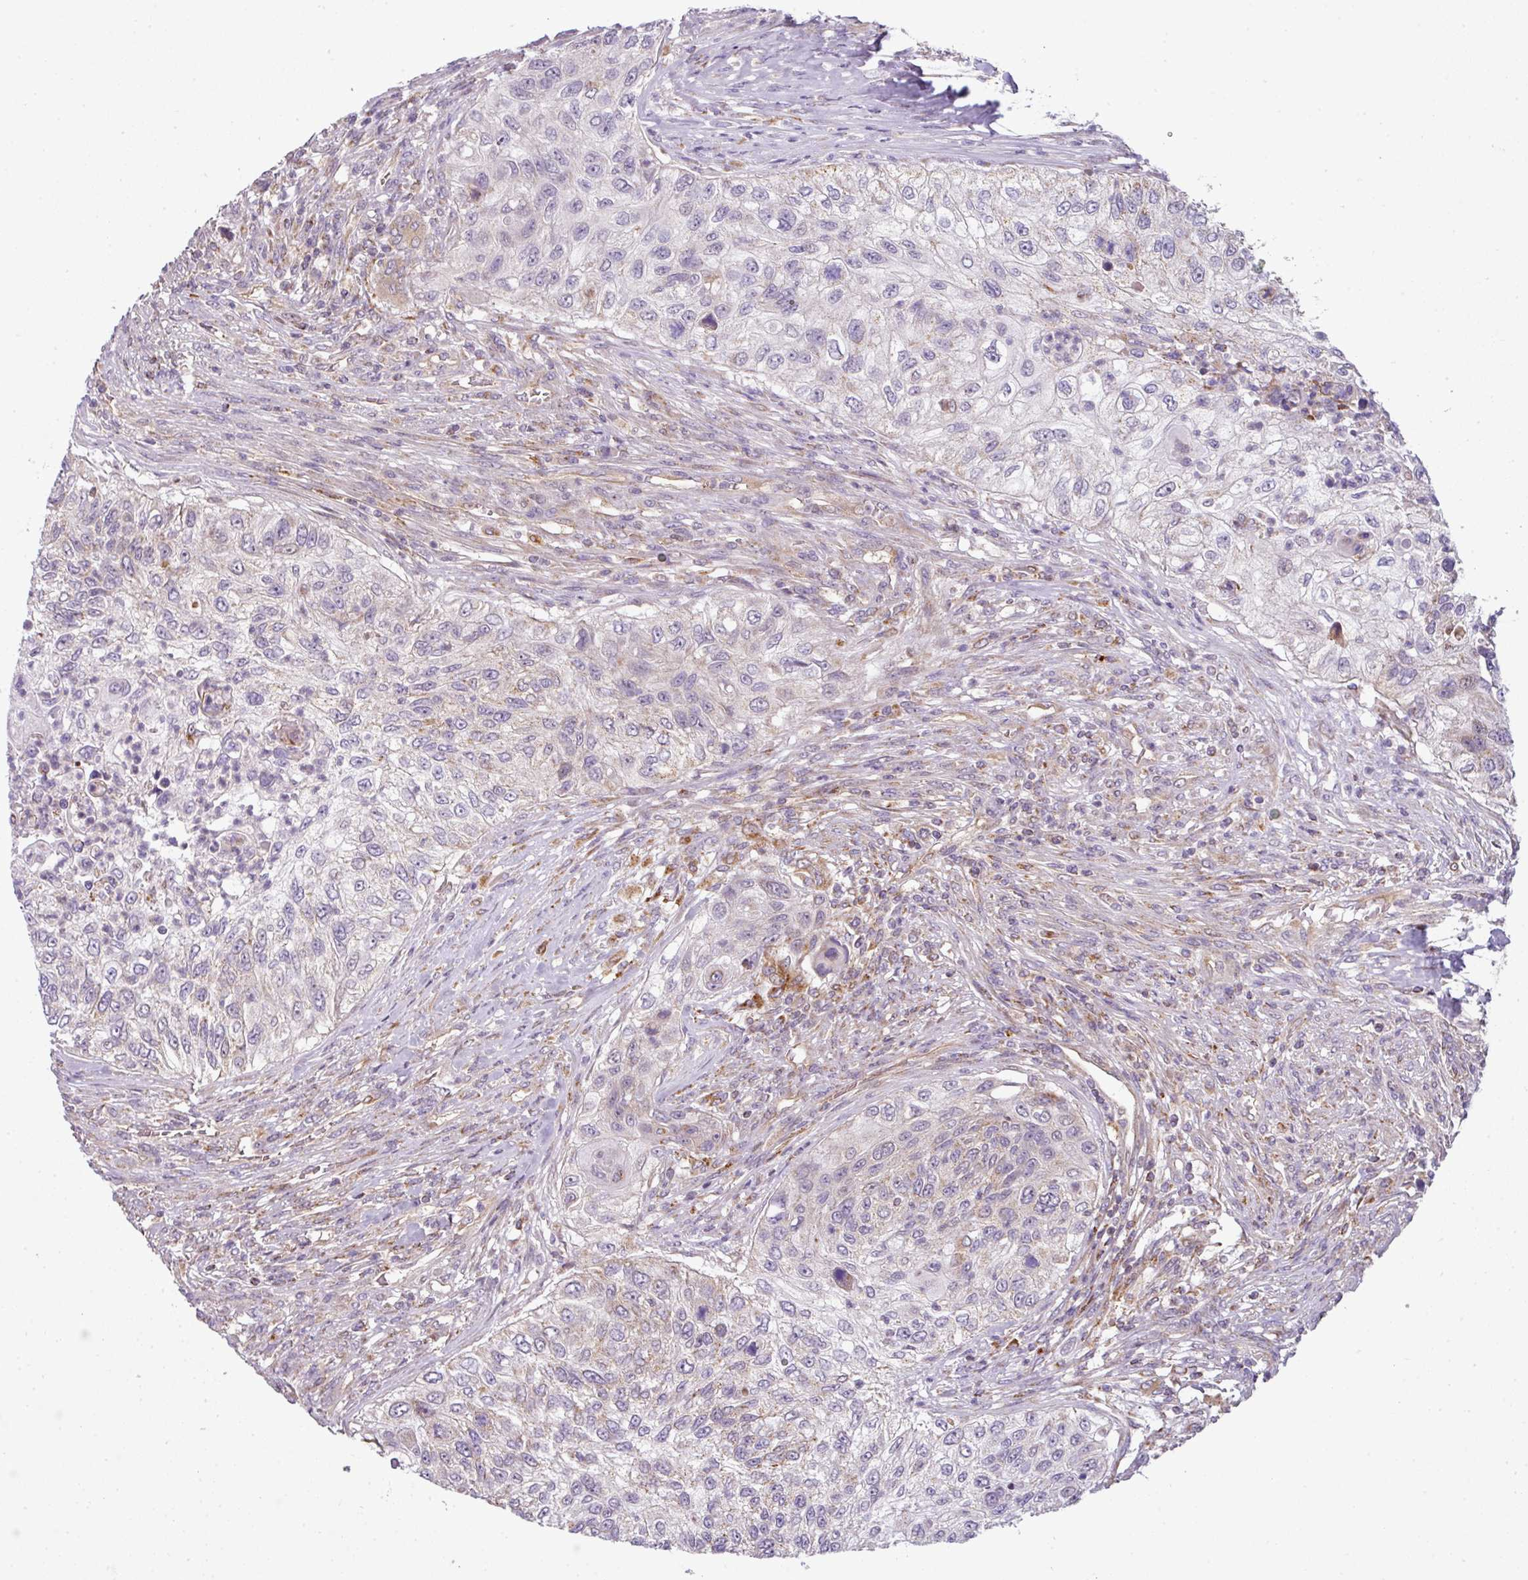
{"staining": {"intensity": "weak", "quantity": "<25%", "location": "cytoplasmic/membranous"}, "tissue": "urothelial cancer", "cell_type": "Tumor cells", "image_type": "cancer", "snomed": [{"axis": "morphology", "description": "Urothelial carcinoma, High grade"}, {"axis": "topography", "description": "Urinary bladder"}], "caption": "Image shows no protein expression in tumor cells of urothelial carcinoma (high-grade) tissue. (Immunohistochemistry, brightfield microscopy, high magnification).", "gene": "PRELID3B", "patient": {"sex": "female", "age": 60}}